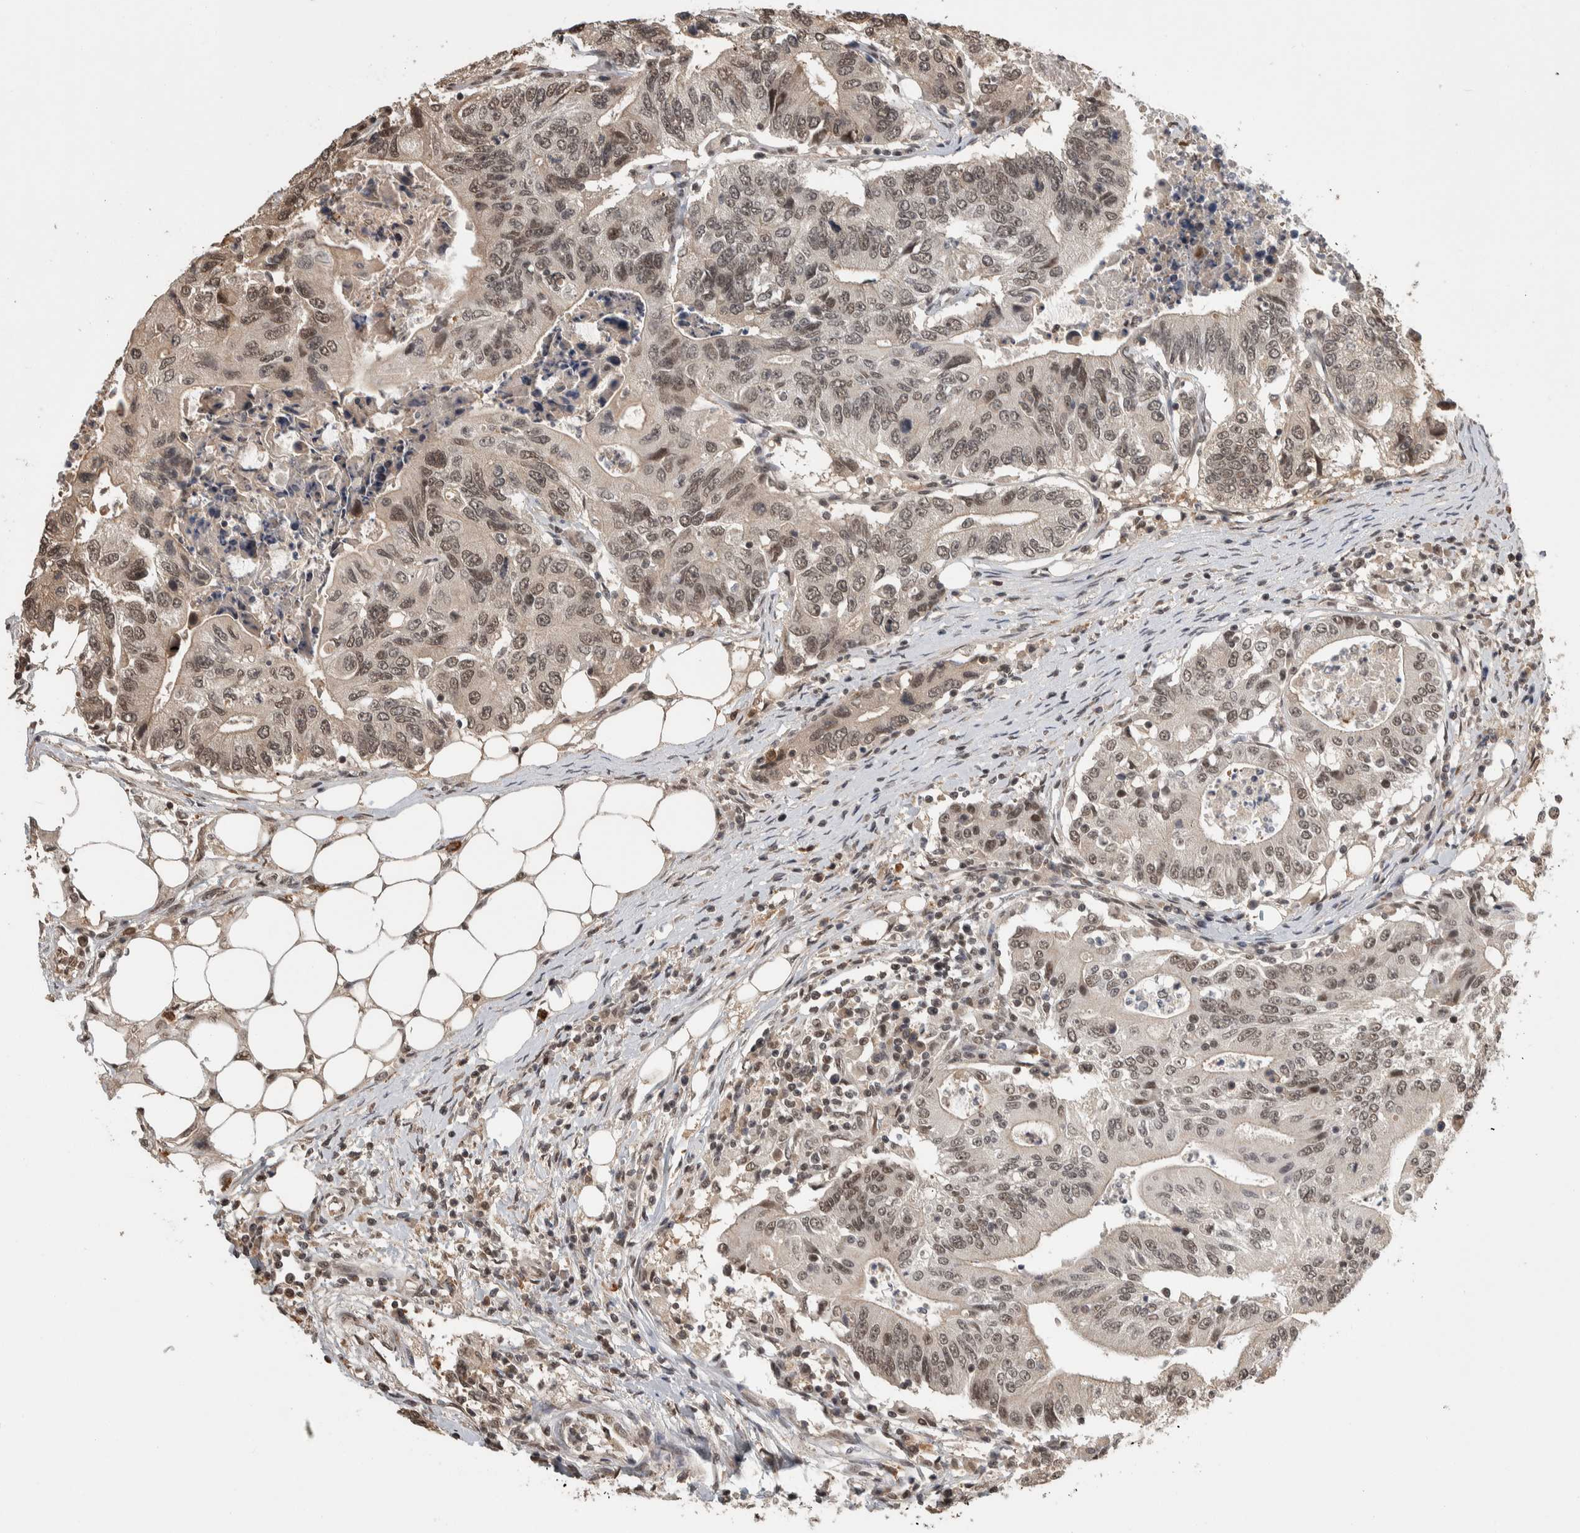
{"staining": {"intensity": "moderate", "quantity": ">75%", "location": "nuclear"}, "tissue": "colorectal cancer", "cell_type": "Tumor cells", "image_type": "cancer", "snomed": [{"axis": "morphology", "description": "Adenocarcinoma, NOS"}, {"axis": "topography", "description": "Colon"}], "caption": "This is a micrograph of IHC staining of colorectal cancer (adenocarcinoma), which shows moderate expression in the nuclear of tumor cells.", "gene": "ZNF592", "patient": {"sex": "female", "age": 77}}